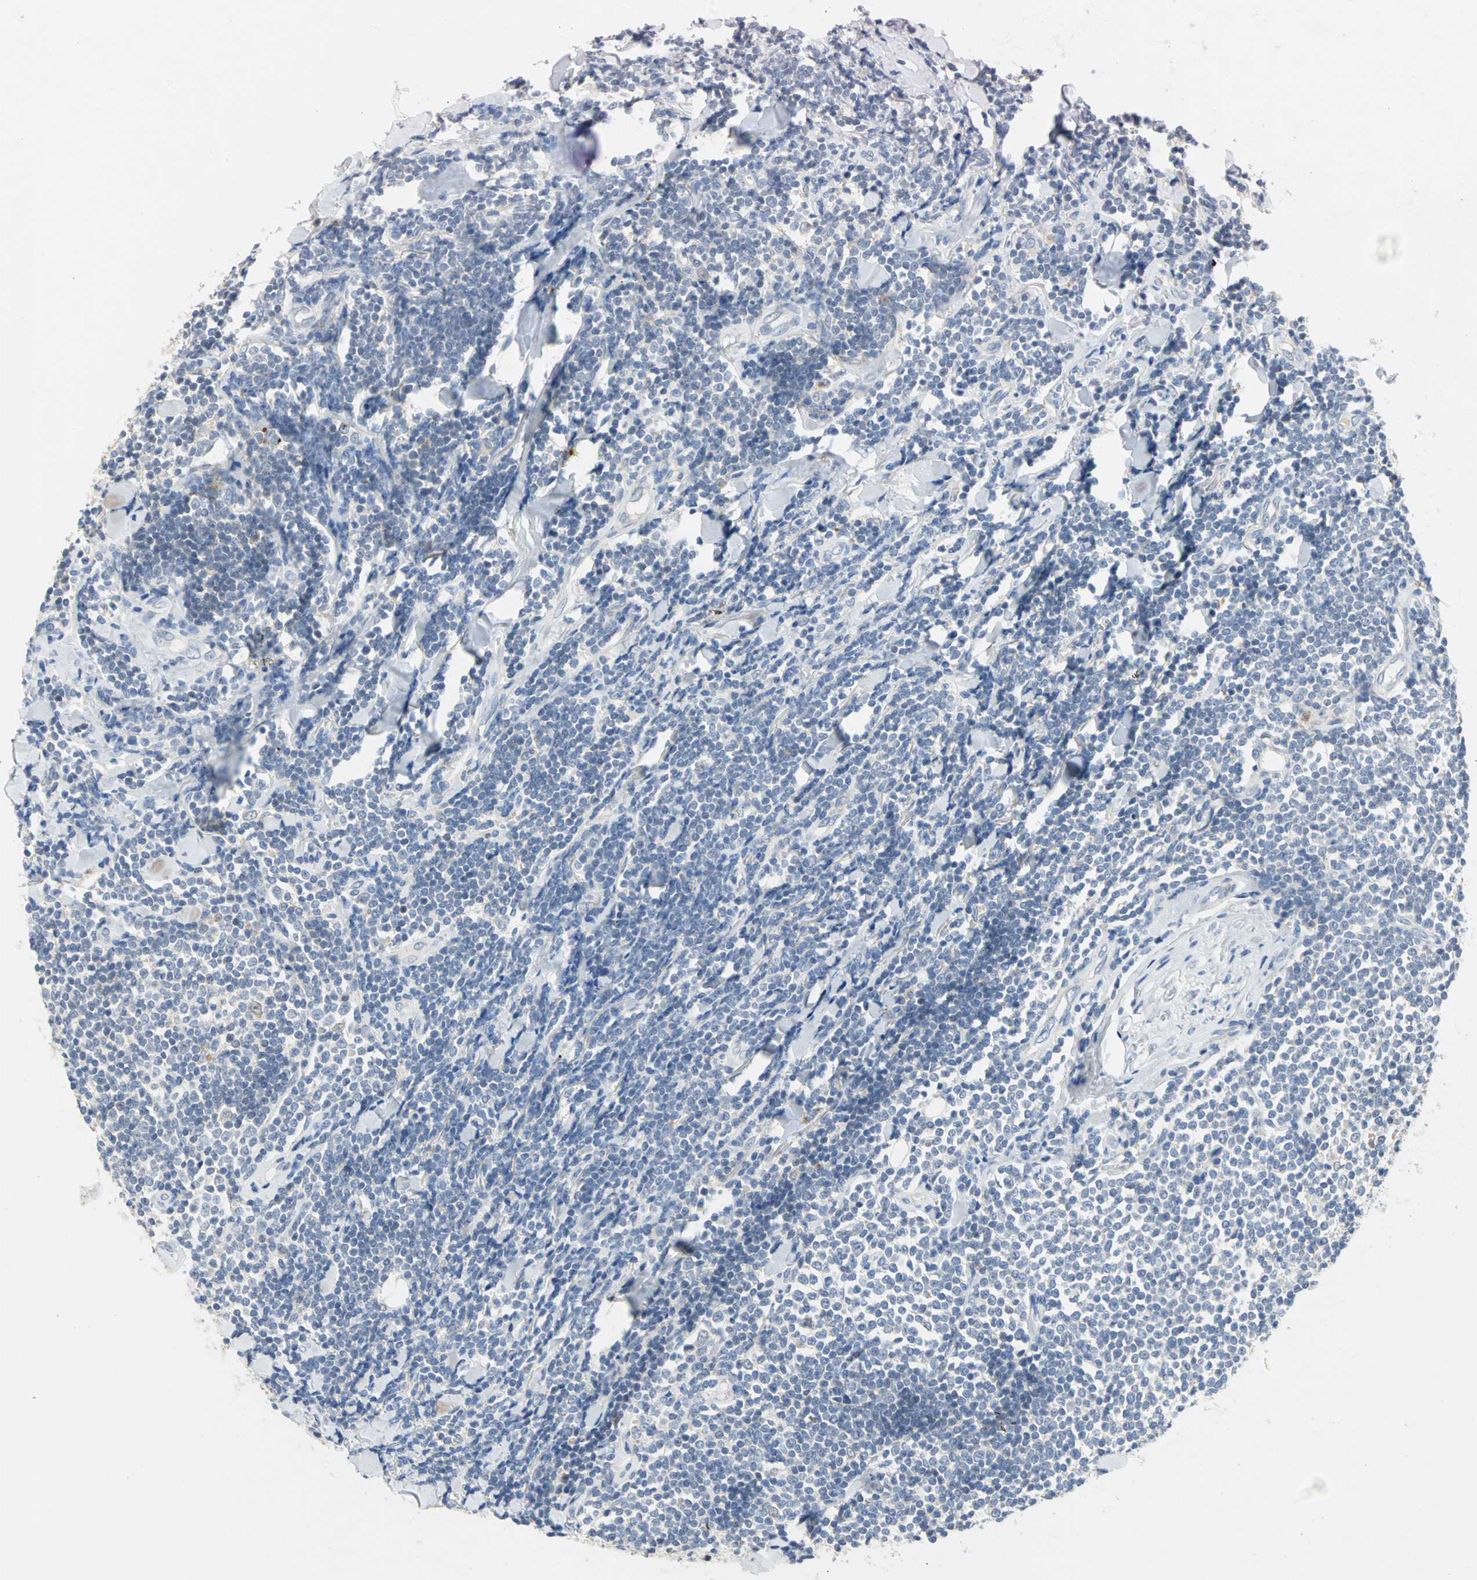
{"staining": {"intensity": "negative", "quantity": "none", "location": "none"}, "tissue": "lymphoma", "cell_type": "Tumor cells", "image_type": "cancer", "snomed": [{"axis": "morphology", "description": "Malignant lymphoma, non-Hodgkin's type, Low grade"}, {"axis": "topography", "description": "Soft tissue"}], "caption": "Immunohistochemical staining of lymphoma displays no significant expression in tumor cells.", "gene": "SPPL2B", "patient": {"sex": "male", "age": 92}}